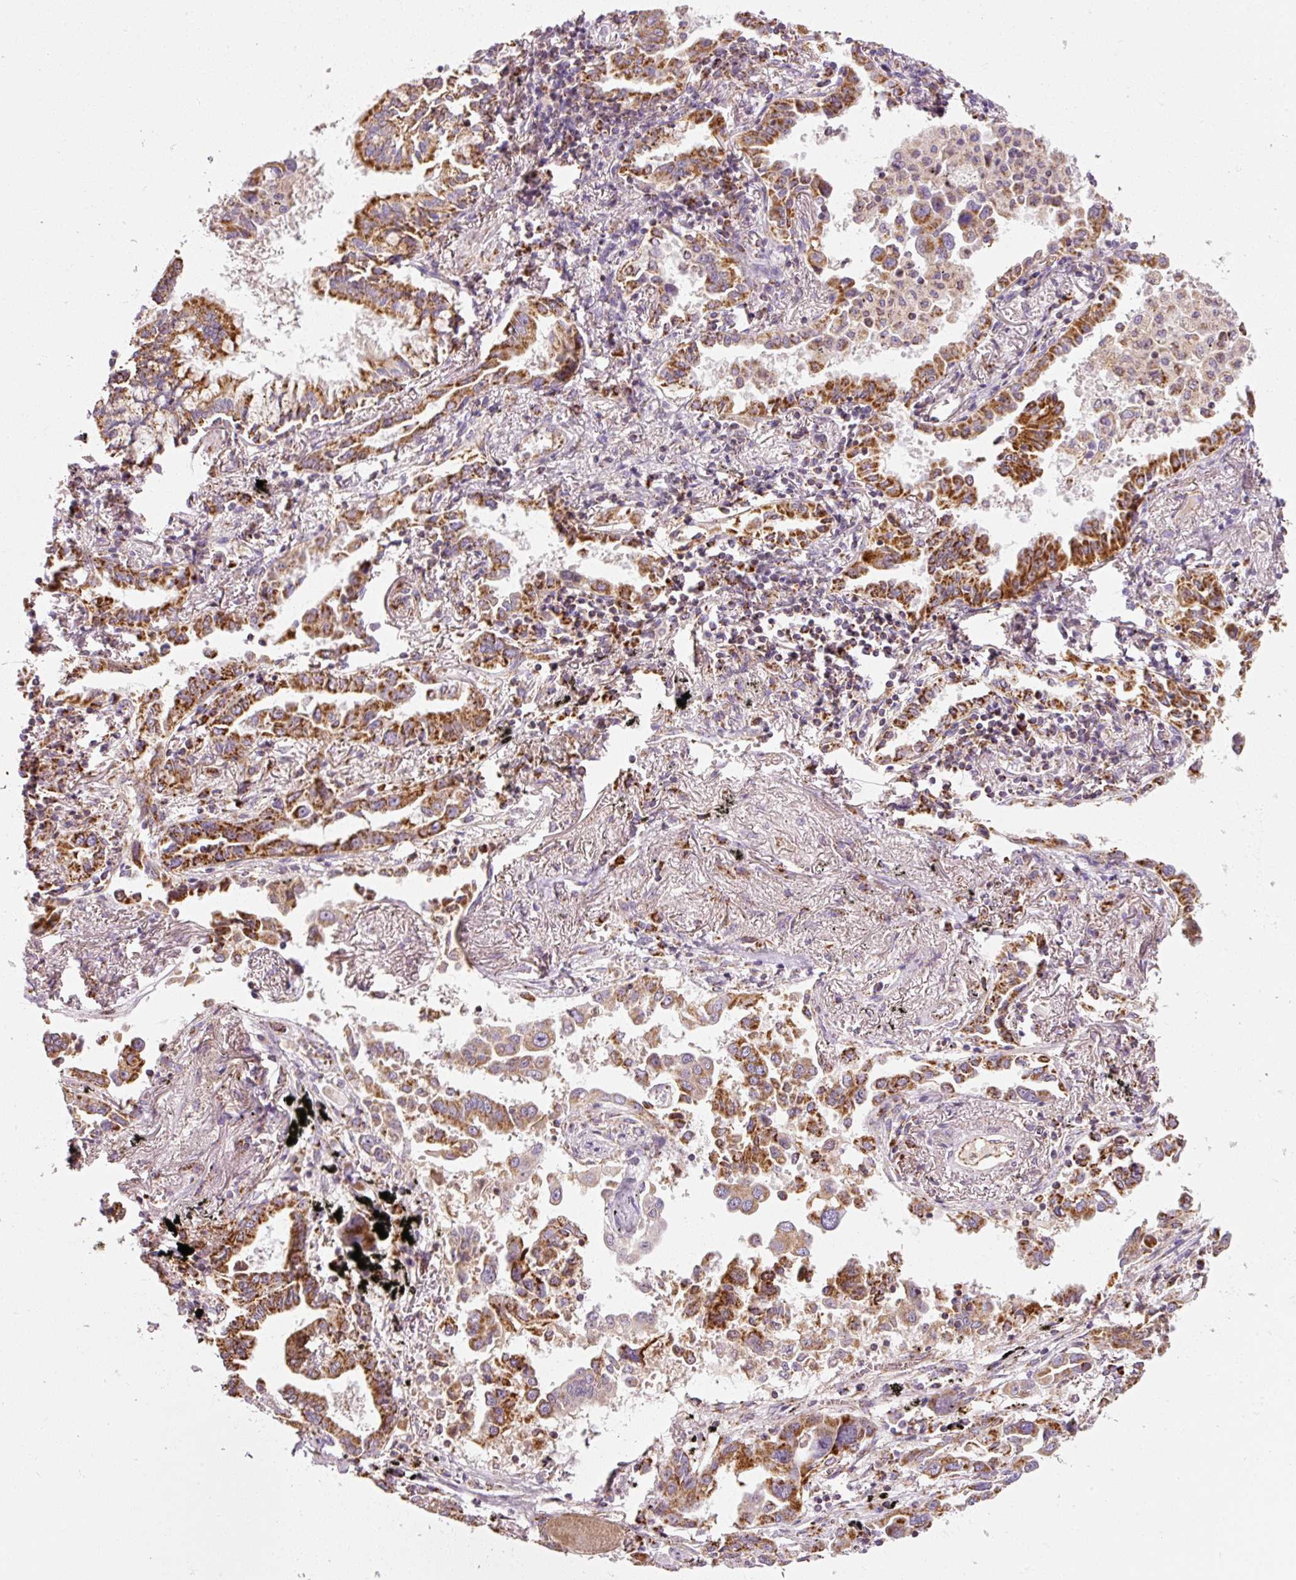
{"staining": {"intensity": "strong", "quantity": ">75%", "location": "cytoplasmic/membranous"}, "tissue": "lung cancer", "cell_type": "Tumor cells", "image_type": "cancer", "snomed": [{"axis": "morphology", "description": "Adenocarcinoma, NOS"}, {"axis": "topography", "description": "Lung"}], "caption": "The image reveals a brown stain indicating the presence of a protein in the cytoplasmic/membranous of tumor cells in adenocarcinoma (lung).", "gene": "NDUFB4", "patient": {"sex": "male", "age": 67}}